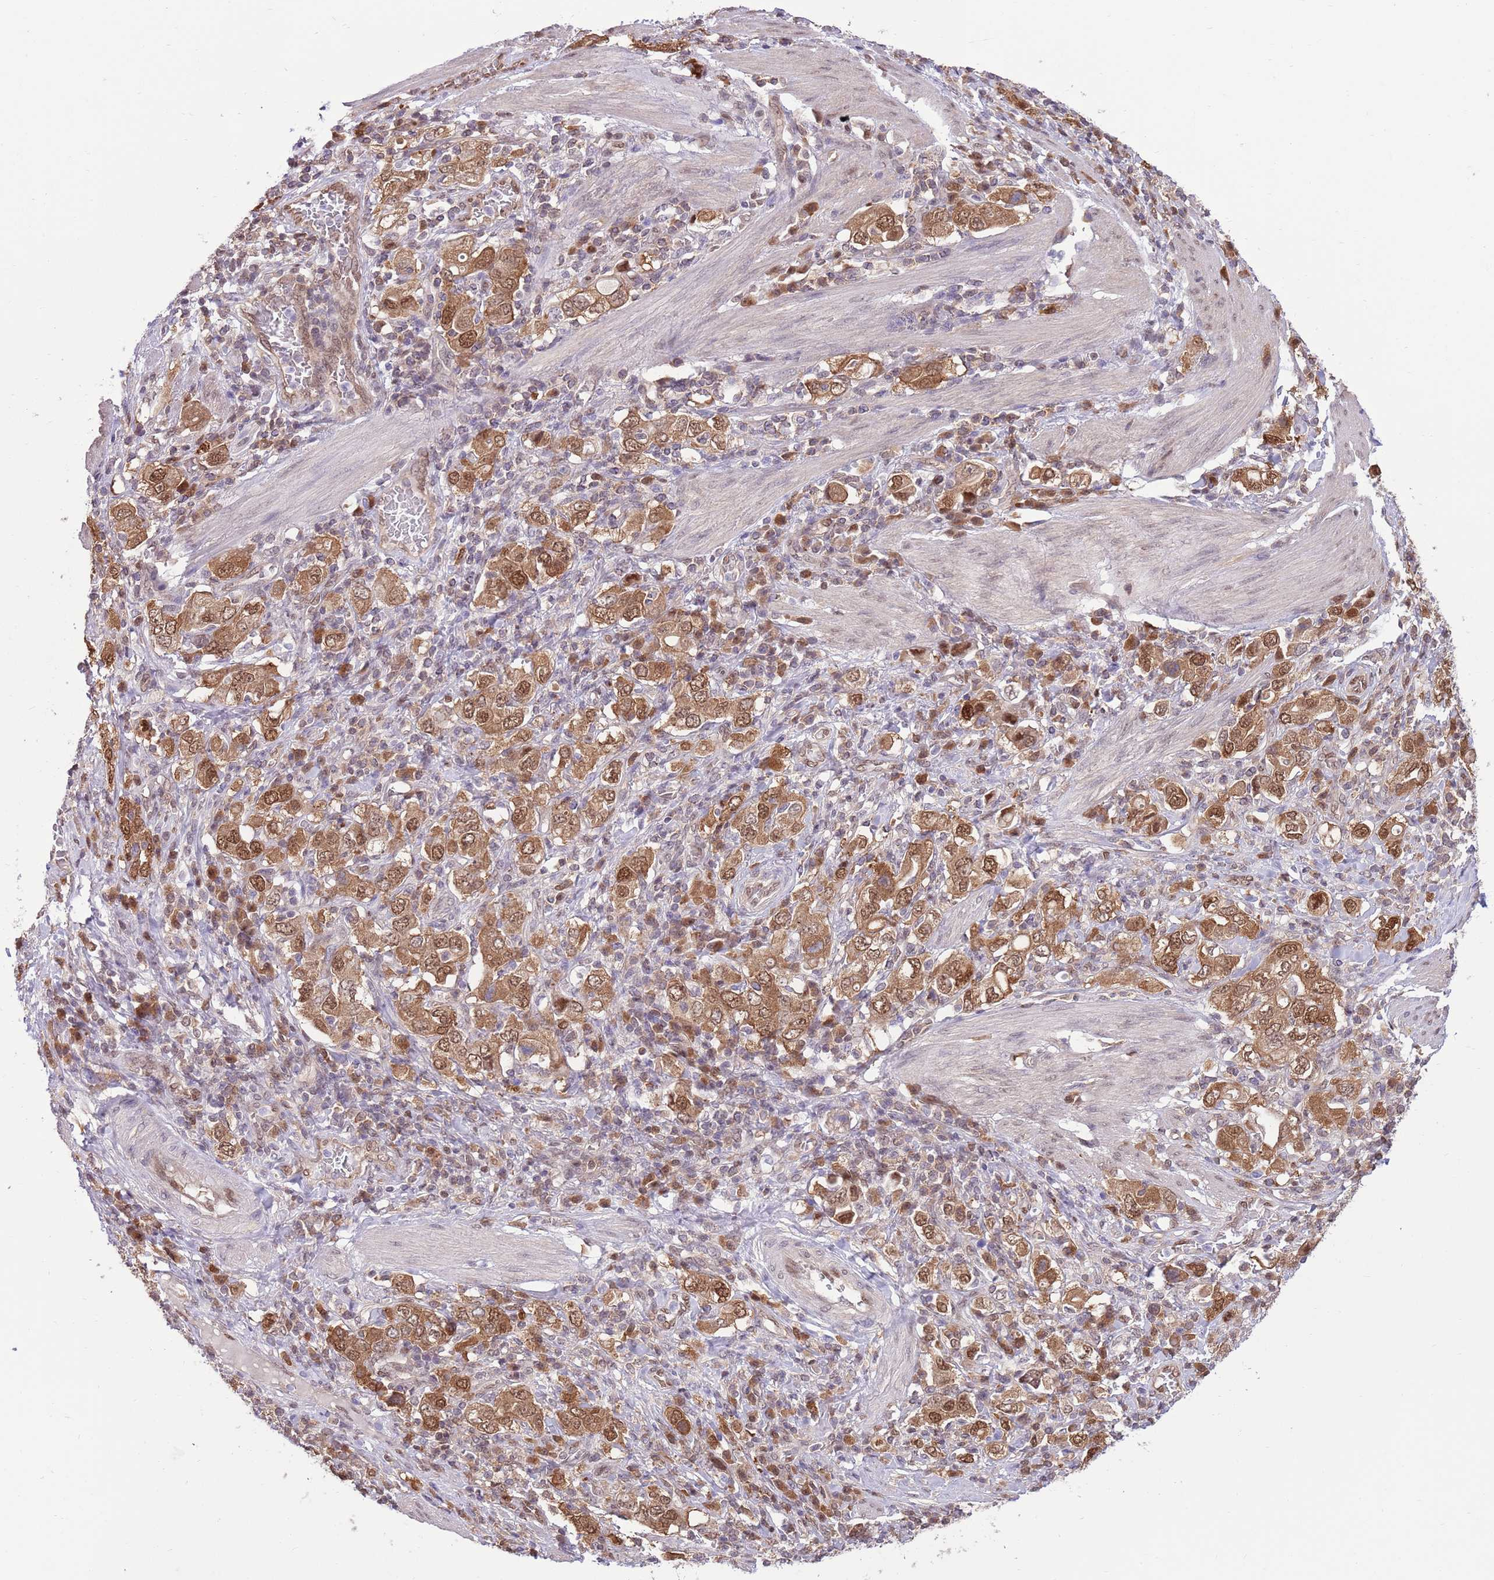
{"staining": {"intensity": "moderate", "quantity": ">75%", "location": "cytoplasmic/membranous,nuclear"}, "tissue": "stomach cancer", "cell_type": "Tumor cells", "image_type": "cancer", "snomed": [{"axis": "morphology", "description": "Adenocarcinoma, NOS"}, {"axis": "topography", "description": "Stomach, upper"}, {"axis": "topography", "description": "Stomach"}], "caption": "Human stomach cancer stained for a protein (brown) demonstrates moderate cytoplasmic/membranous and nuclear positive expression in approximately >75% of tumor cells.", "gene": "NSFL1C", "patient": {"sex": "male", "age": 62}}